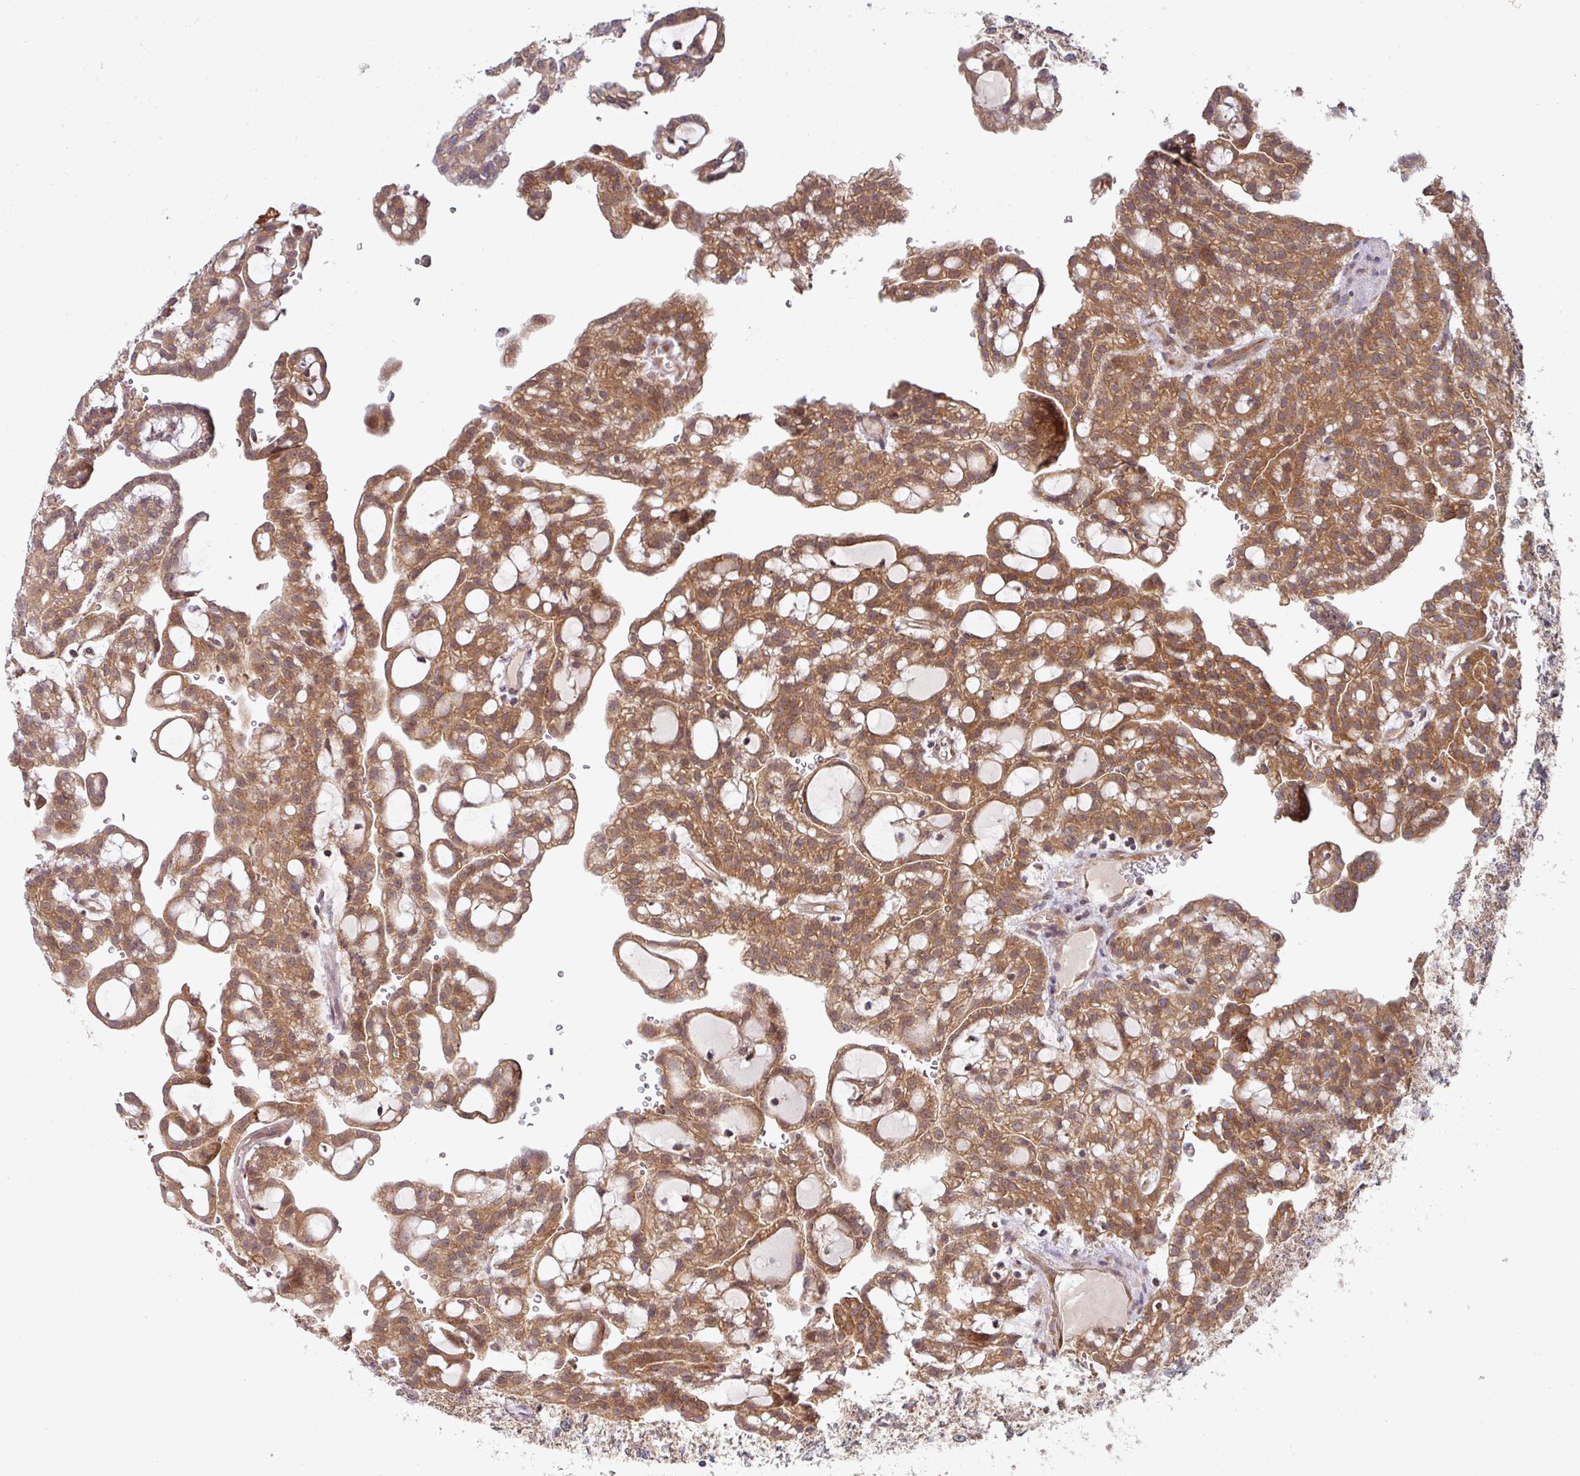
{"staining": {"intensity": "moderate", "quantity": ">75%", "location": "cytoplasmic/membranous"}, "tissue": "renal cancer", "cell_type": "Tumor cells", "image_type": "cancer", "snomed": [{"axis": "morphology", "description": "Adenocarcinoma, NOS"}, {"axis": "topography", "description": "Kidney"}], "caption": "Renal cancer stained with a protein marker shows moderate staining in tumor cells.", "gene": "CAMLG", "patient": {"sex": "male", "age": 63}}